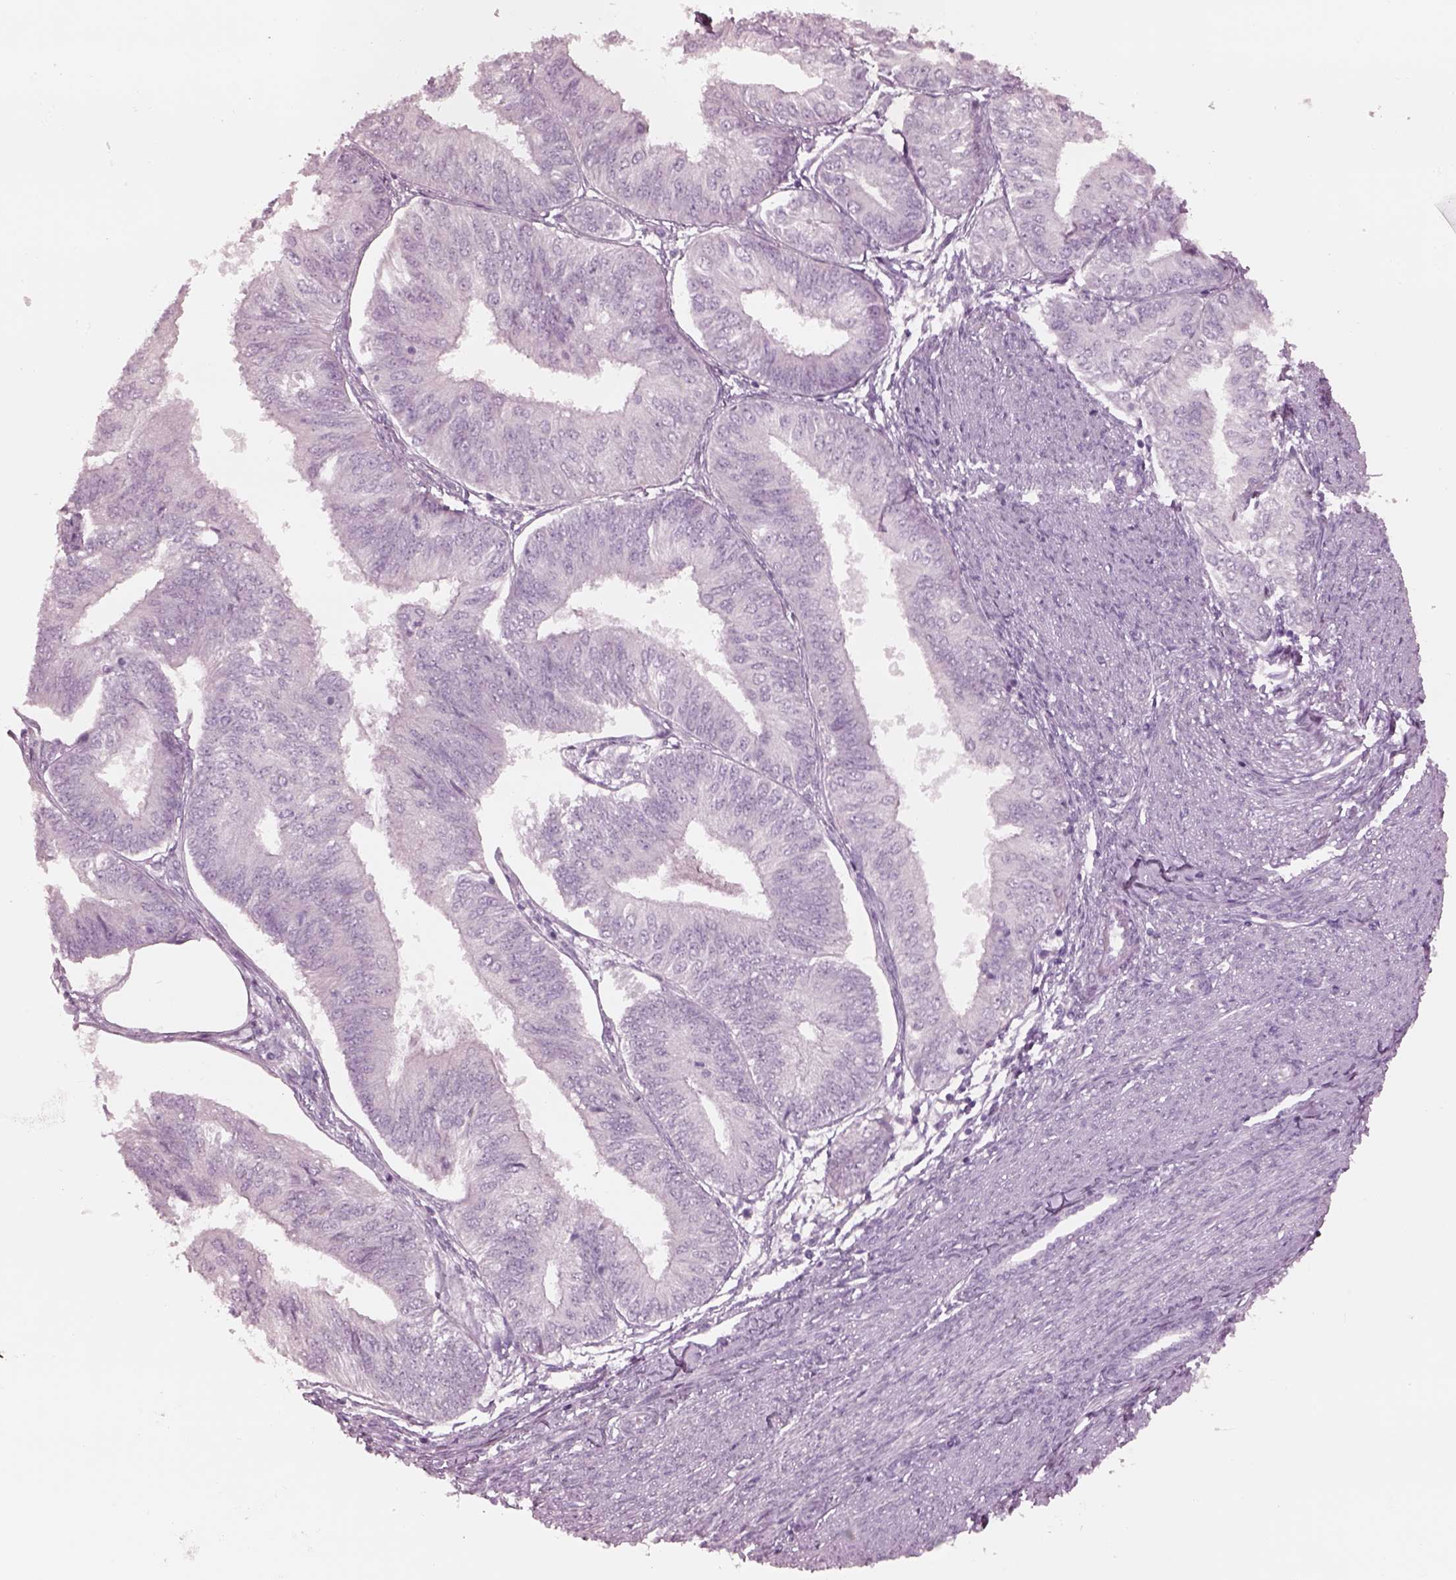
{"staining": {"intensity": "negative", "quantity": "none", "location": "none"}, "tissue": "endometrial cancer", "cell_type": "Tumor cells", "image_type": "cancer", "snomed": [{"axis": "morphology", "description": "Adenocarcinoma, NOS"}, {"axis": "topography", "description": "Endometrium"}], "caption": "IHC of human adenocarcinoma (endometrial) demonstrates no expression in tumor cells.", "gene": "KRTAP24-1", "patient": {"sex": "female", "age": 58}}